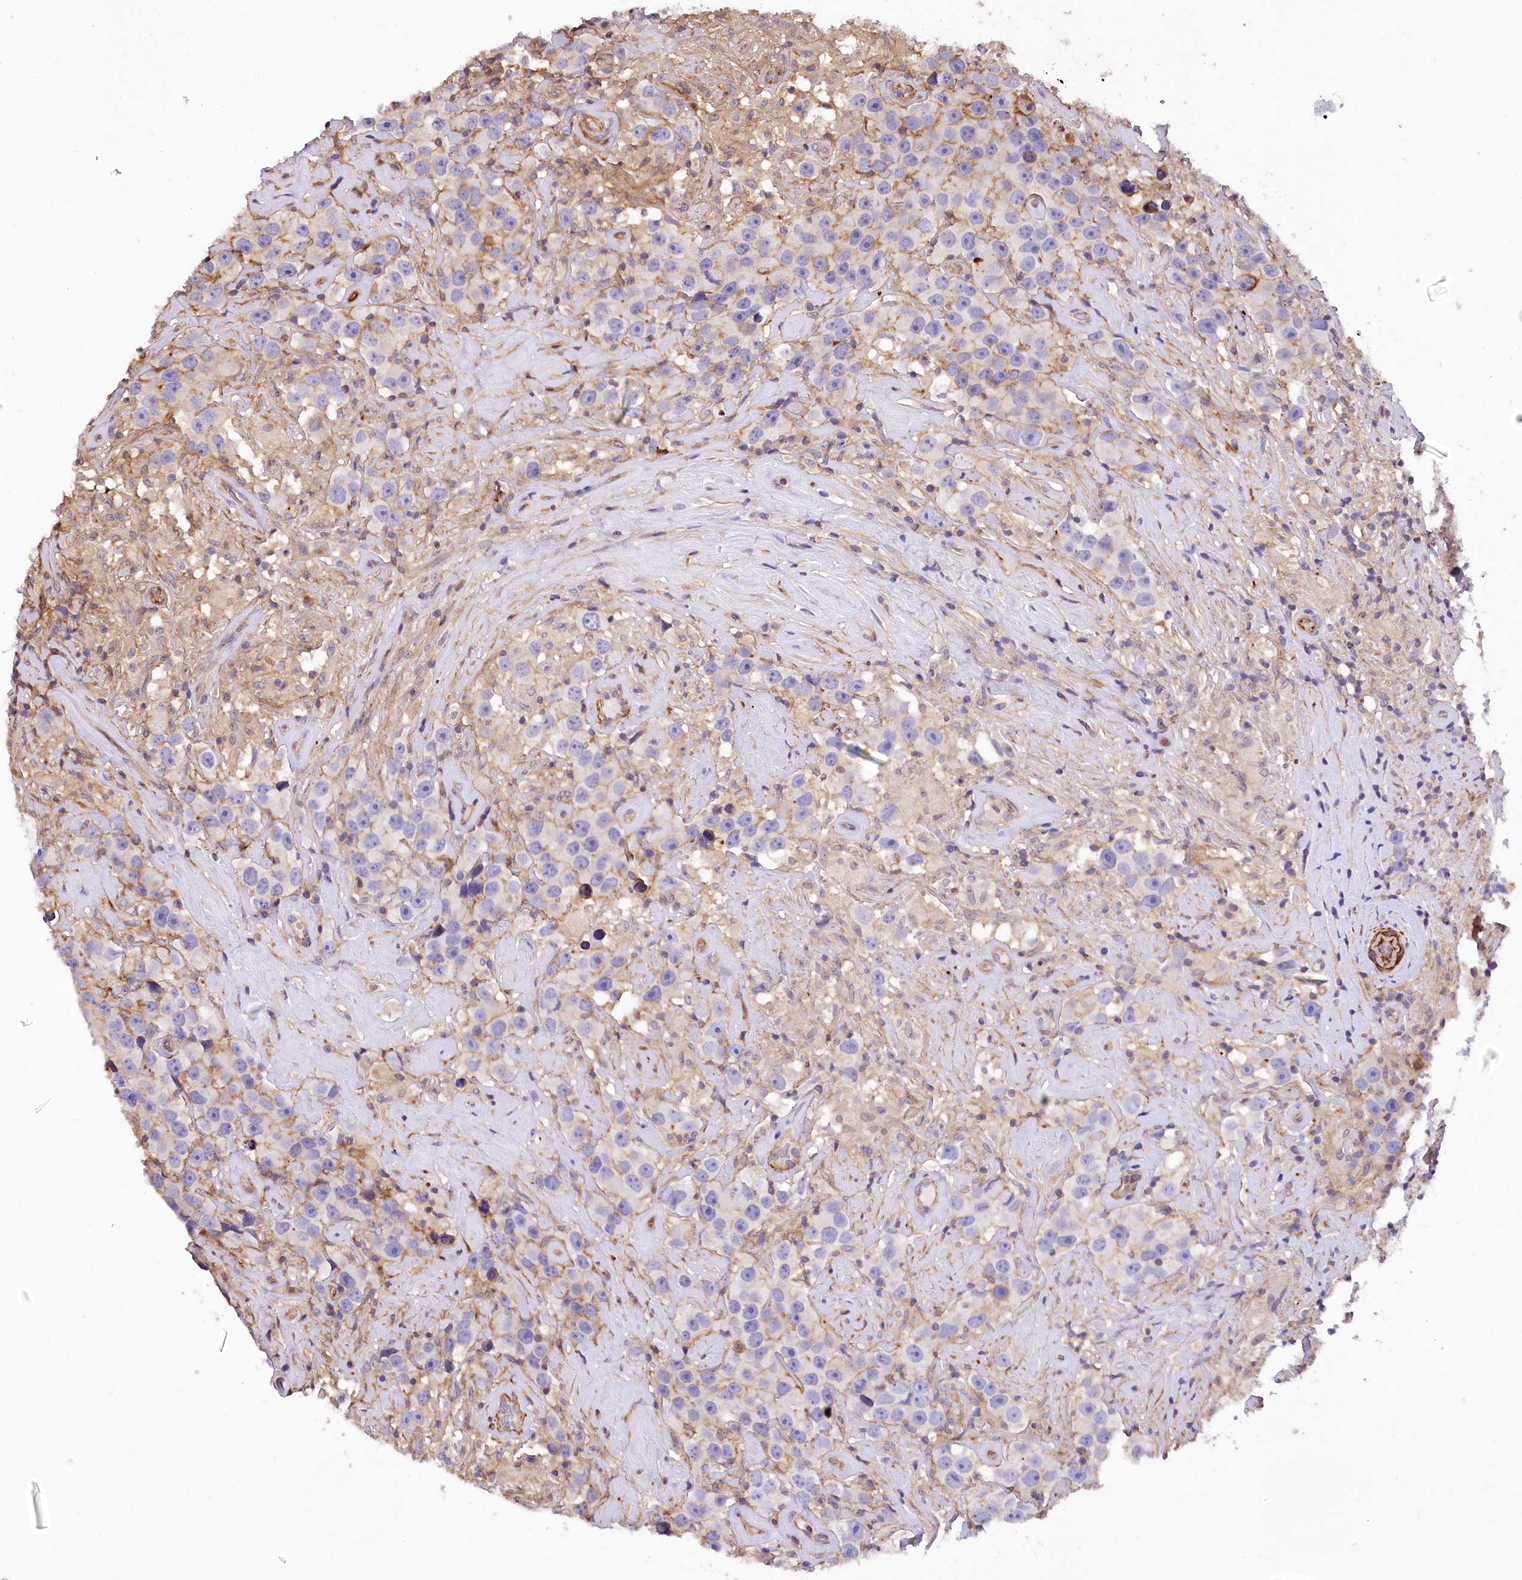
{"staining": {"intensity": "negative", "quantity": "none", "location": "none"}, "tissue": "testis cancer", "cell_type": "Tumor cells", "image_type": "cancer", "snomed": [{"axis": "morphology", "description": "Seminoma, NOS"}, {"axis": "topography", "description": "Testis"}], "caption": "This histopathology image is of testis cancer stained with immunohistochemistry (IHC) to label a protein in brown with the nuclei are counter-stained blue. There is no expression in tumor cells.", "gene": "DPP3", "patient": {"sex": "male", "age": 49}}